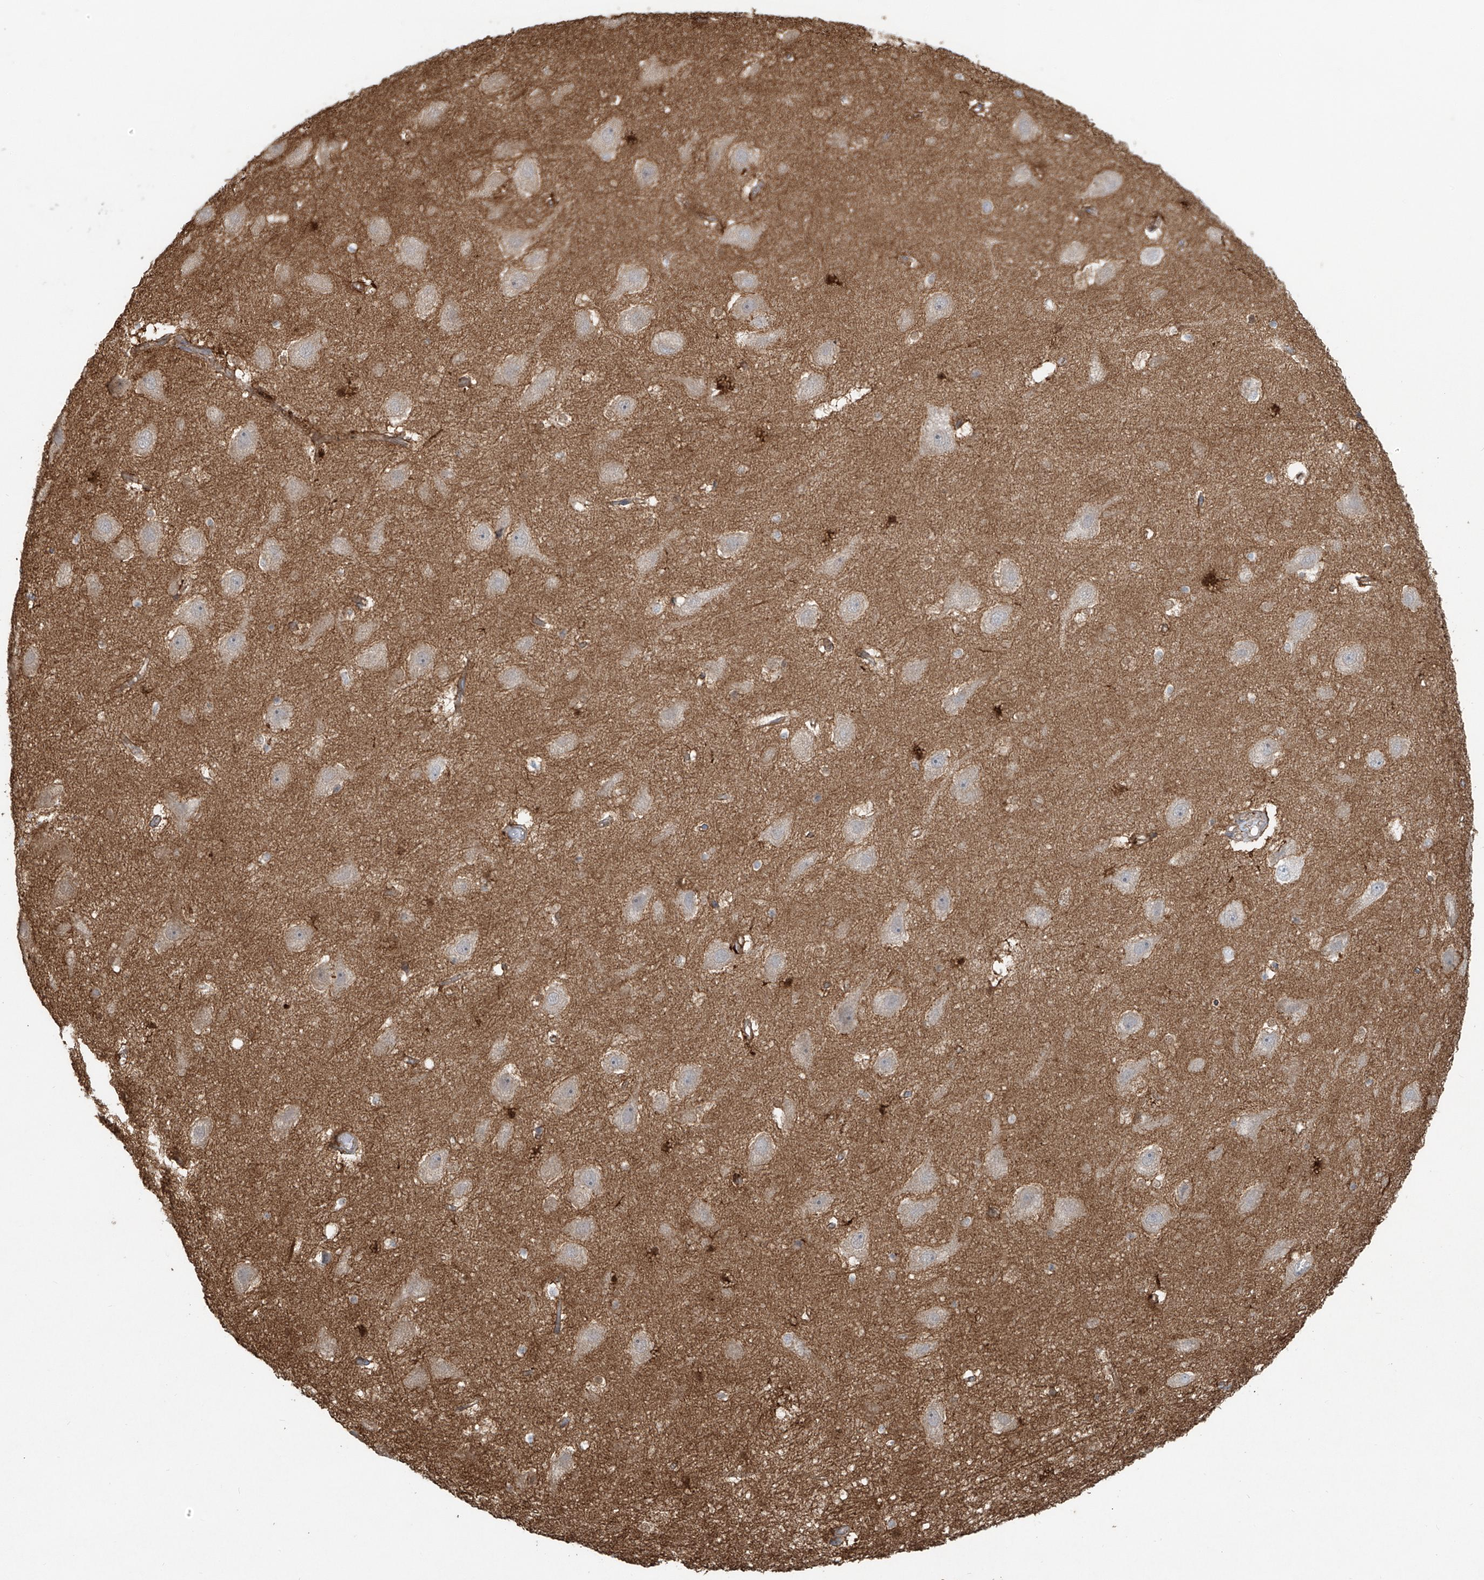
{"staining": {"intensity": "moderate", "quantity": "<25%", "location": "cytoplasmic/membranous"}, "tissue": "hippocampus", "cell_type": "Glial cells", "image_type": "normal", "snomed": [{"axis": "morphology", "description": "Normal tissue, NOS"}, {"axis": "topography", "description": "Hippocampus"}], "caption": "Immunohistochemical staining of benign hippocampus displays low levels of moderate cytoplasmic/membranous staining in about <25% of glial cells. The staining was performed using DAB (3,3'-diaminobenzidine), with brown indicating positive protein expression. Nuclei are stained blue with hematoxylin.", "gene": "TUBE1", "patient": {"sex": "female", "age": 52}}